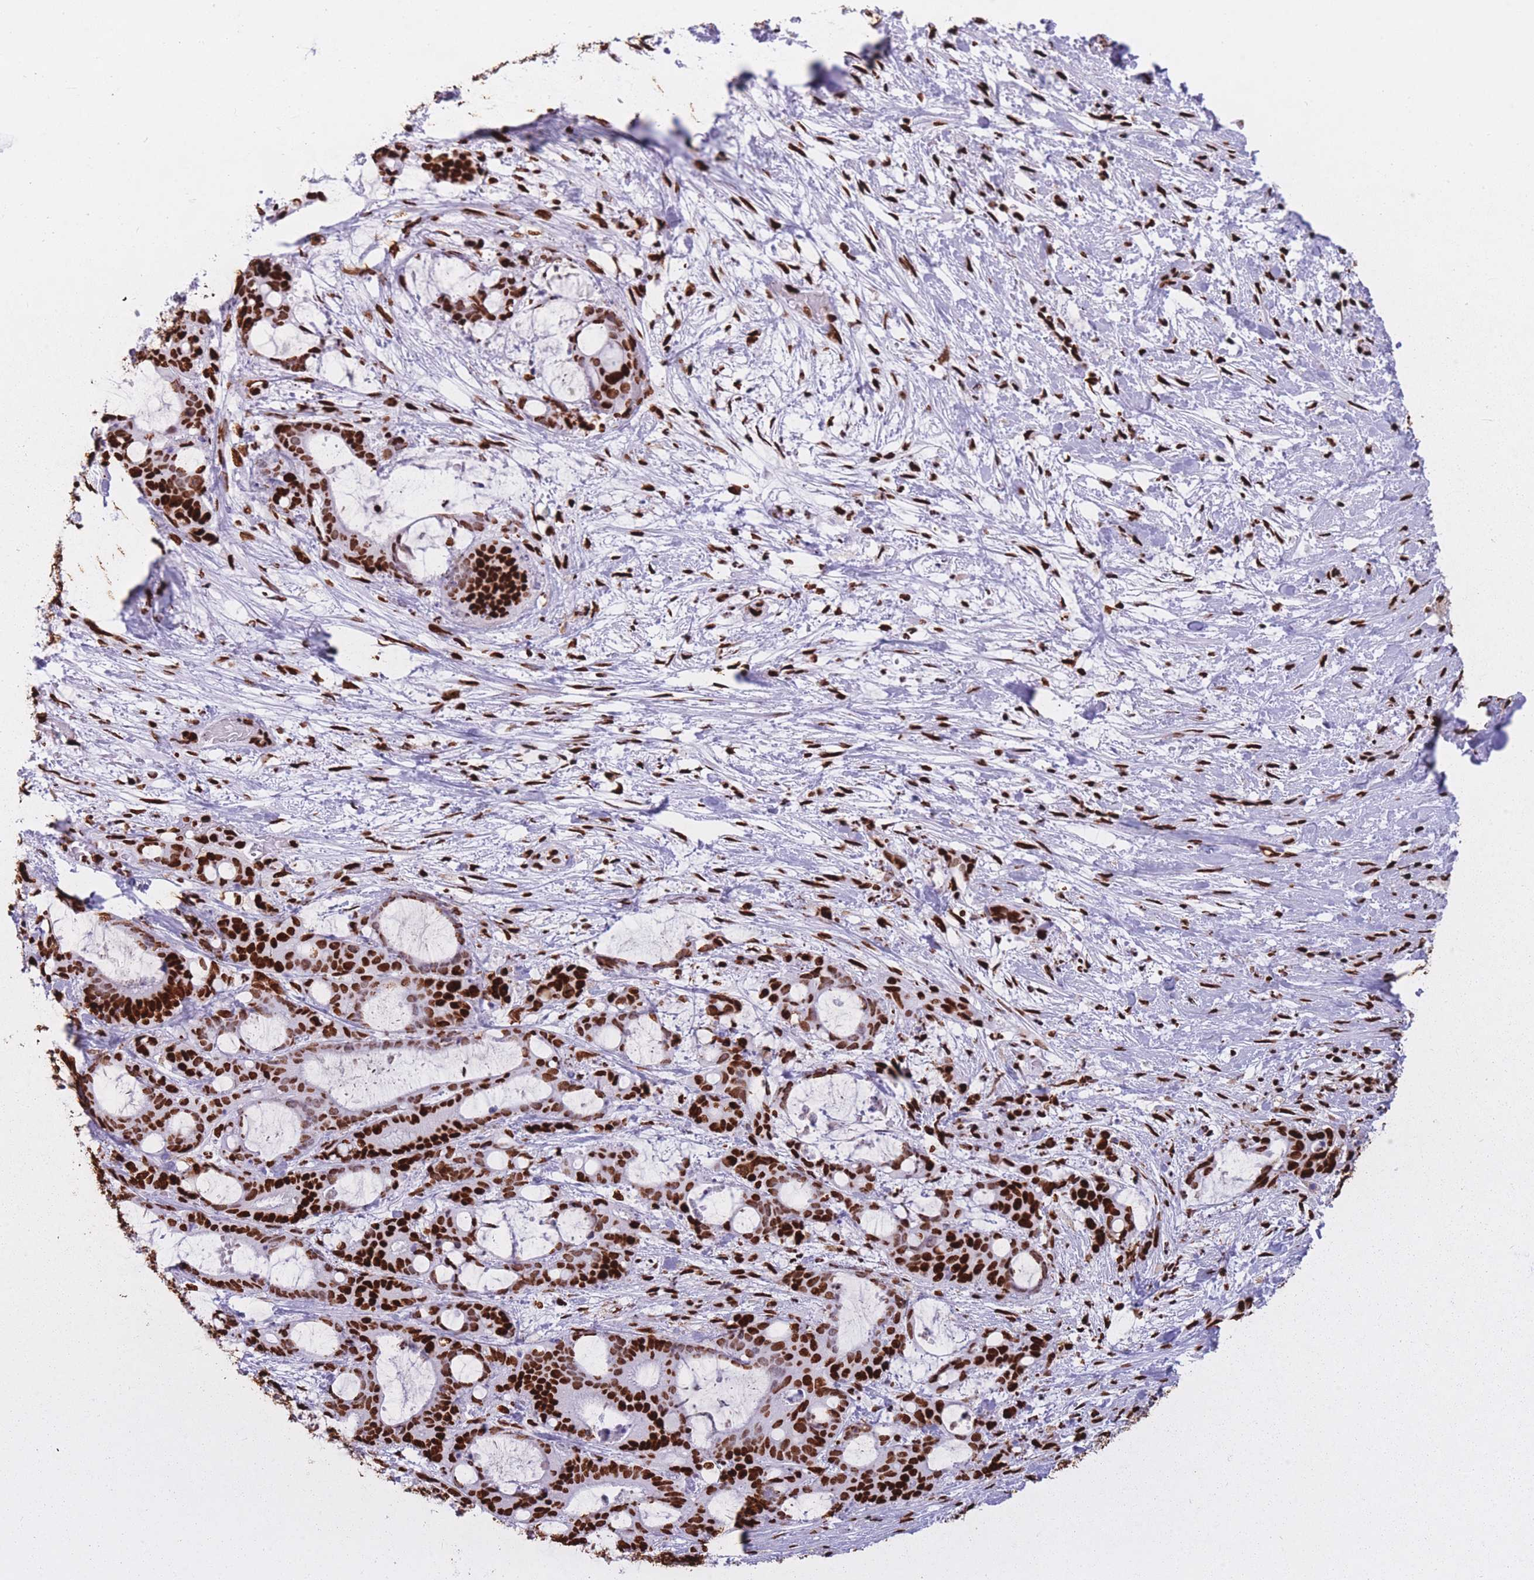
{"staining": {"intensity": "strong", "quantity": ">75%", "location": "nuclear"}, "tissue": "liver cancer", "cell_type": "Tumor cells", "image_type": "cancer", "snomed": [{"axis": "morphology", "description": "Normal tissue, NOS"}, {"axis": "morphology", "description": "Cholangiocarcinoma"}, {"axis": "topography", "description": "Liver"}, {"axis": "topography", "description": "Peripheral nerve tissue"}], "caption": "Liver cancer (cholangiocarcinoma) stained for a protein exhibits strong nuclear positivity in tumor cells.", "gene": "HNRNPUL1", "patient": {"sex": "female", "age": 73}}